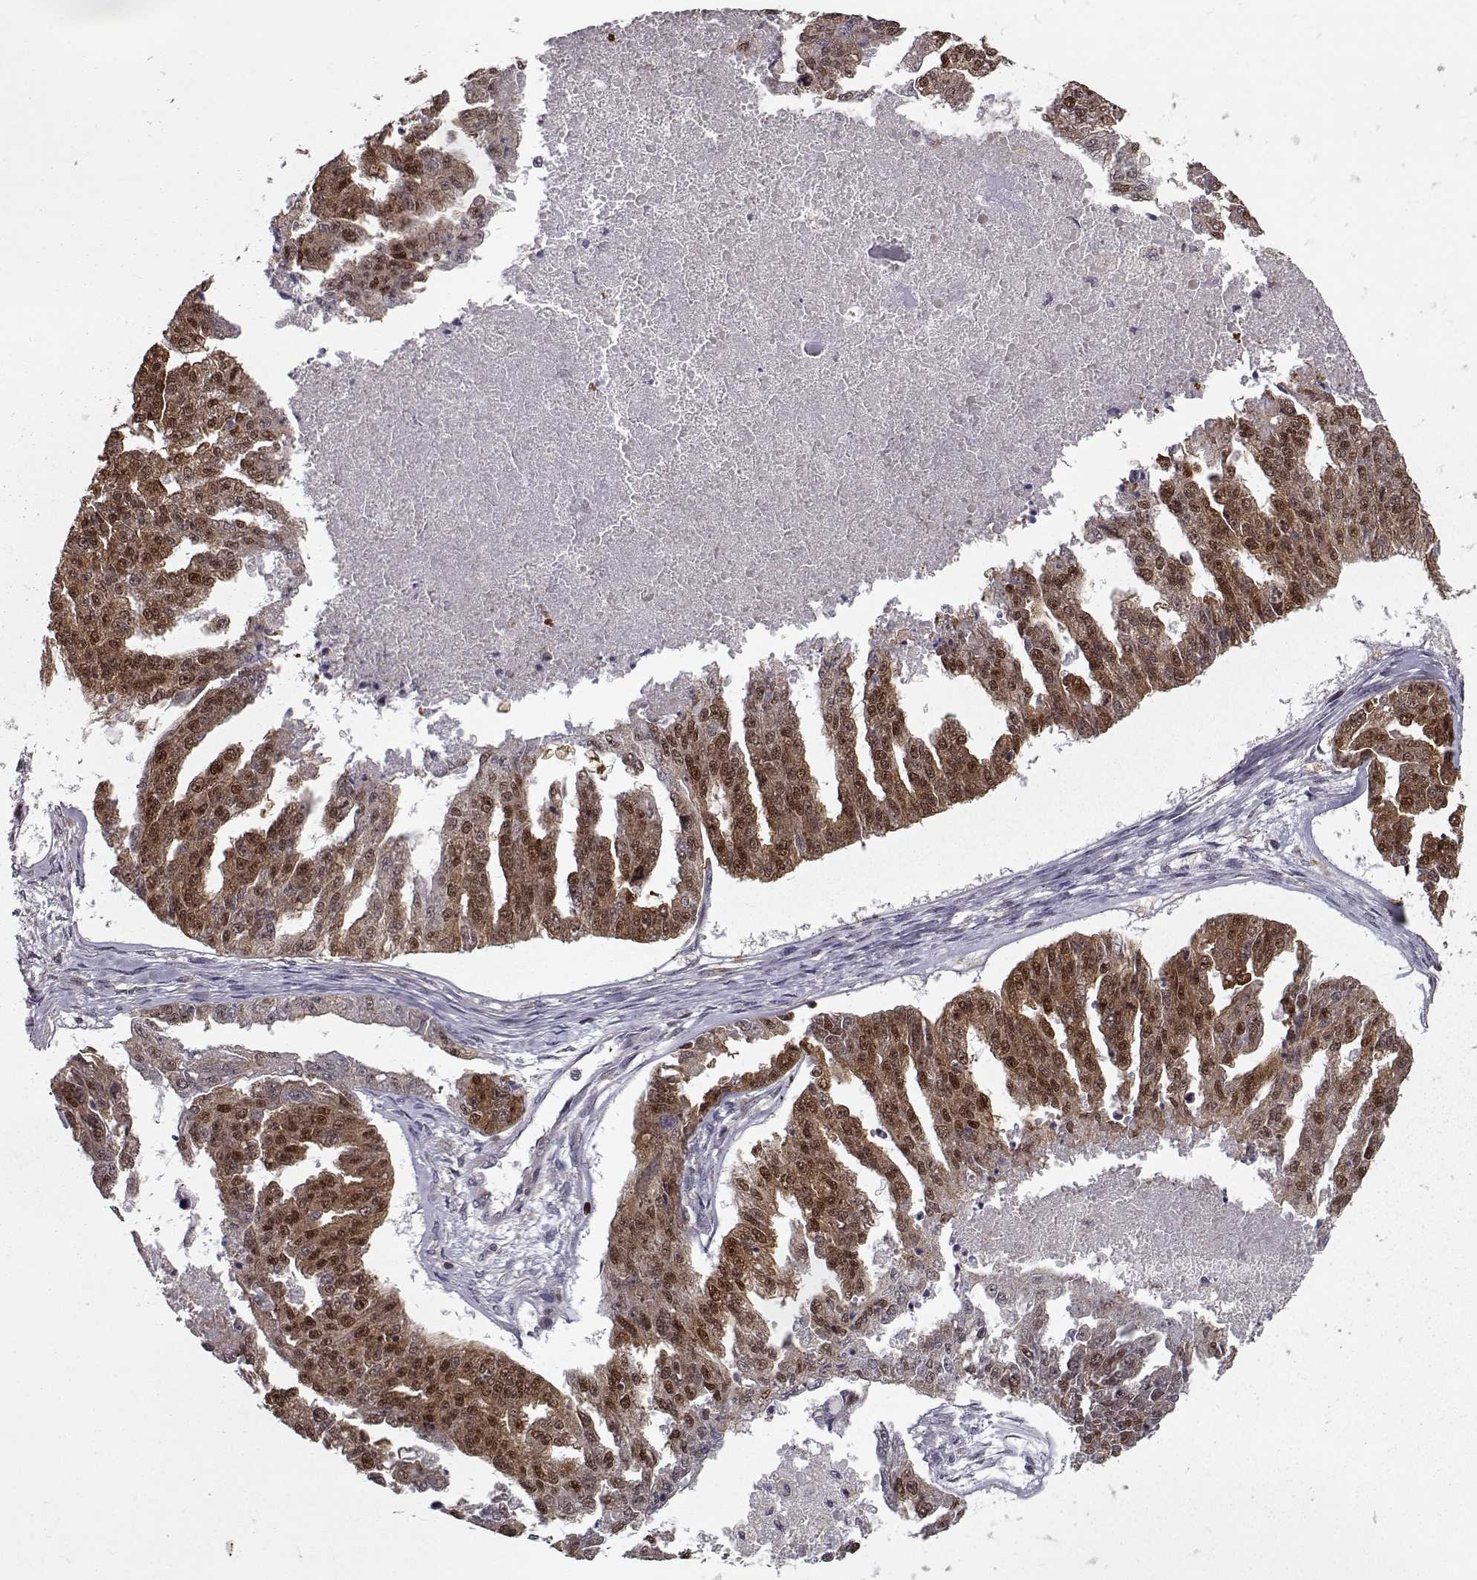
{"staining": {"intensity": "strong", "quantity": ">75%", "location": "cytoplasmic/membranous,nuclear"}, "tissue": "ovarian cancer", "cell_type": "Tumor cells", "image_type": "cancer", "snomed": [{"axis": "morphology", "description": "Cystadenocarcinoma, serous, NOS"}, {"axis": "topography", "description": "Ovary"}], "caption": "A brown stain labels strong cytoplasmic/membranous and nuclear positivity of a protein in human serous cystadenocarcinoma (ovarian) tumor cells.", "gene": "RANBP1", "patient": {"sex": "female", "age": 58}}